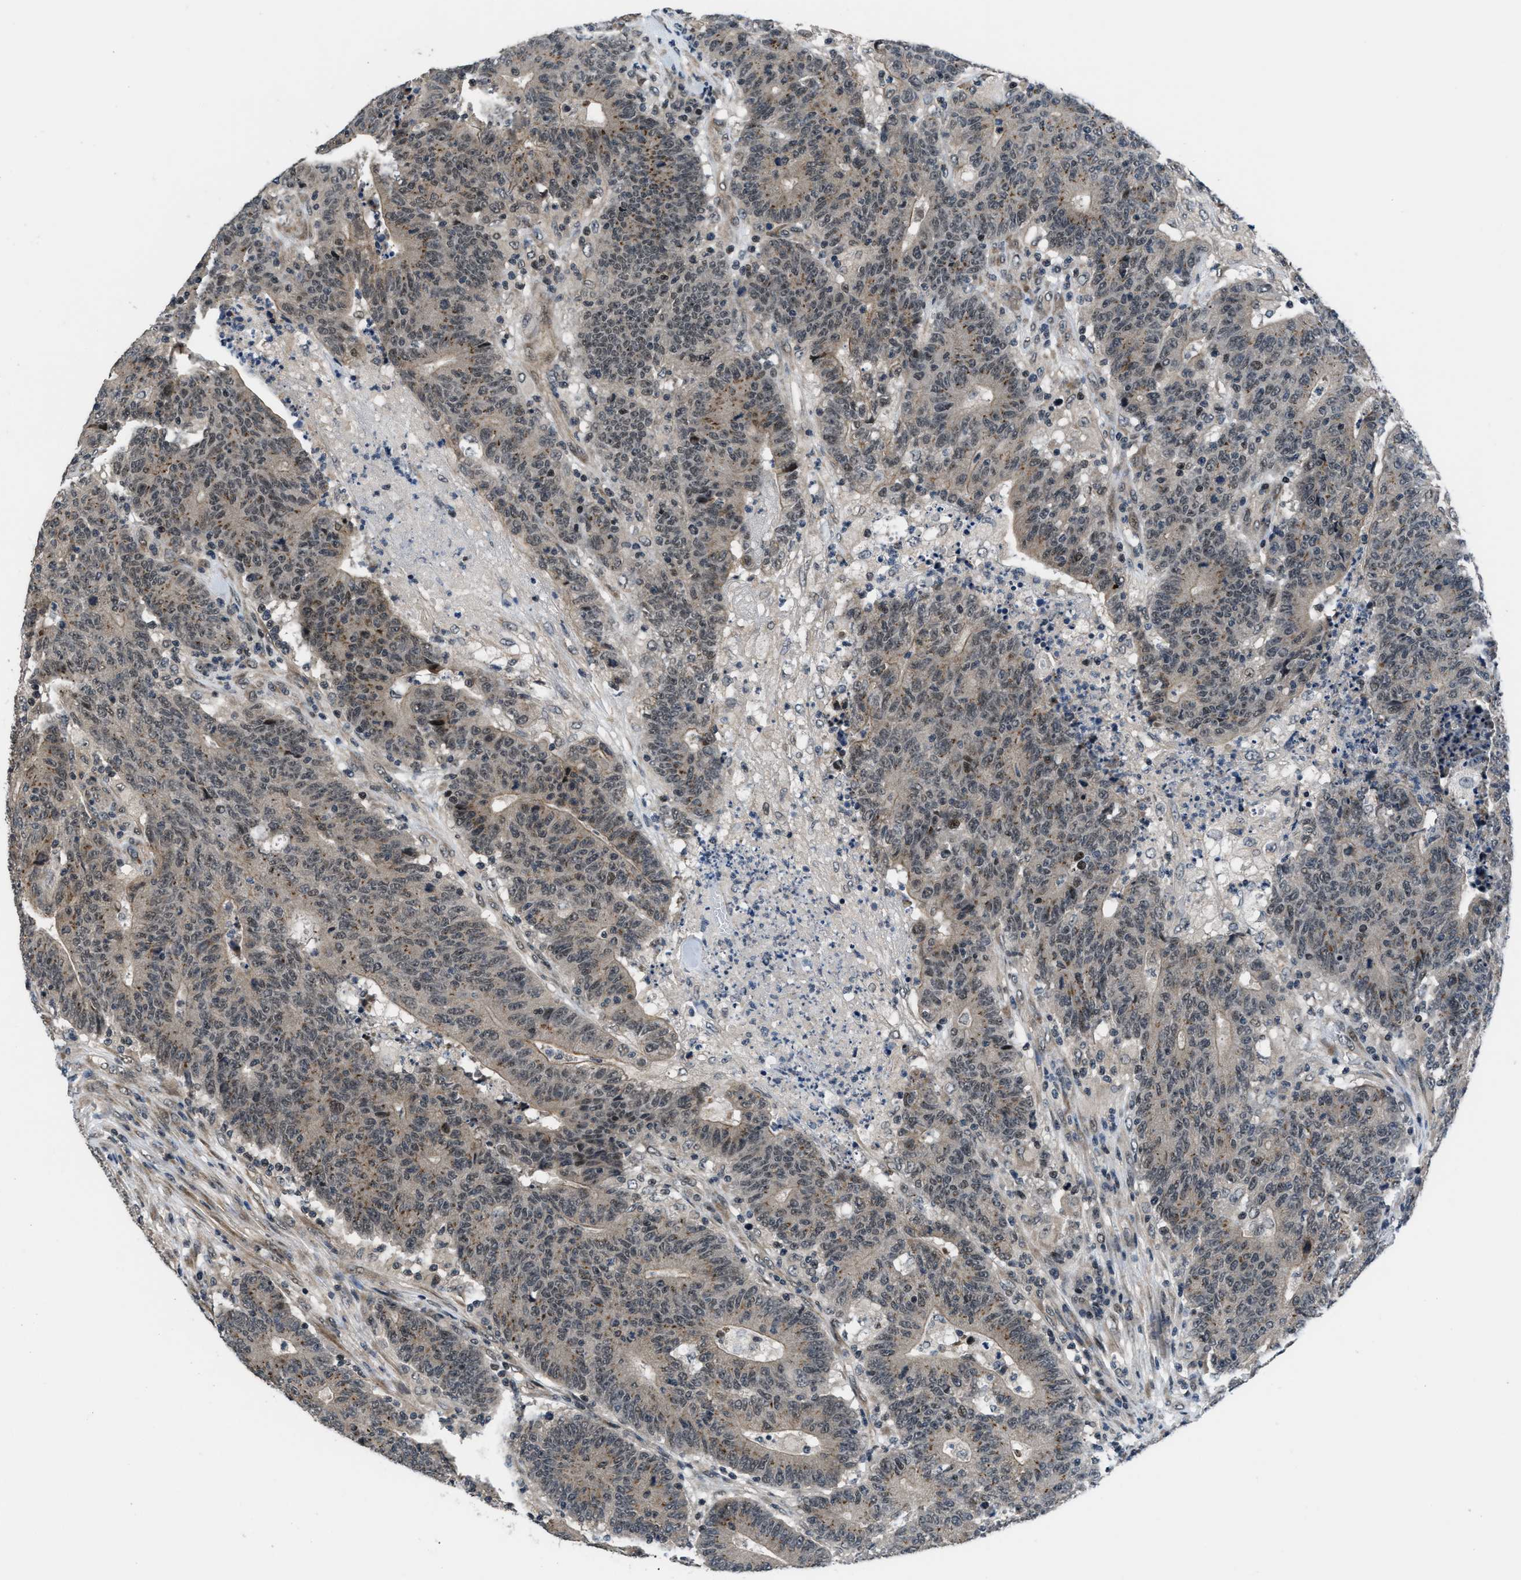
{"staining": {"intensity": "moderate", "quantity": "<25%", "location": "cytoplasmic/membranous,nuclear"}, "tissue": "colorectal cancer", "cell_type": "Tumor cells", "image_type": "cancer", "snomed": [{"axis": "morphology", "description": "Normal tissue, NOS"}, {"axis": "morphology", "description": "Adenocarcinoma, NOS"}, {"axis": "topography", "description": "Colon"}], "caption": "Moderate cytoplasmic/membranous and nuclear staining for a protein is seen in about <25% of tumor cells of colorectal cancer using IHC.", "gene": "SETD5", "patient": {"sex": "female", "age": 75}}